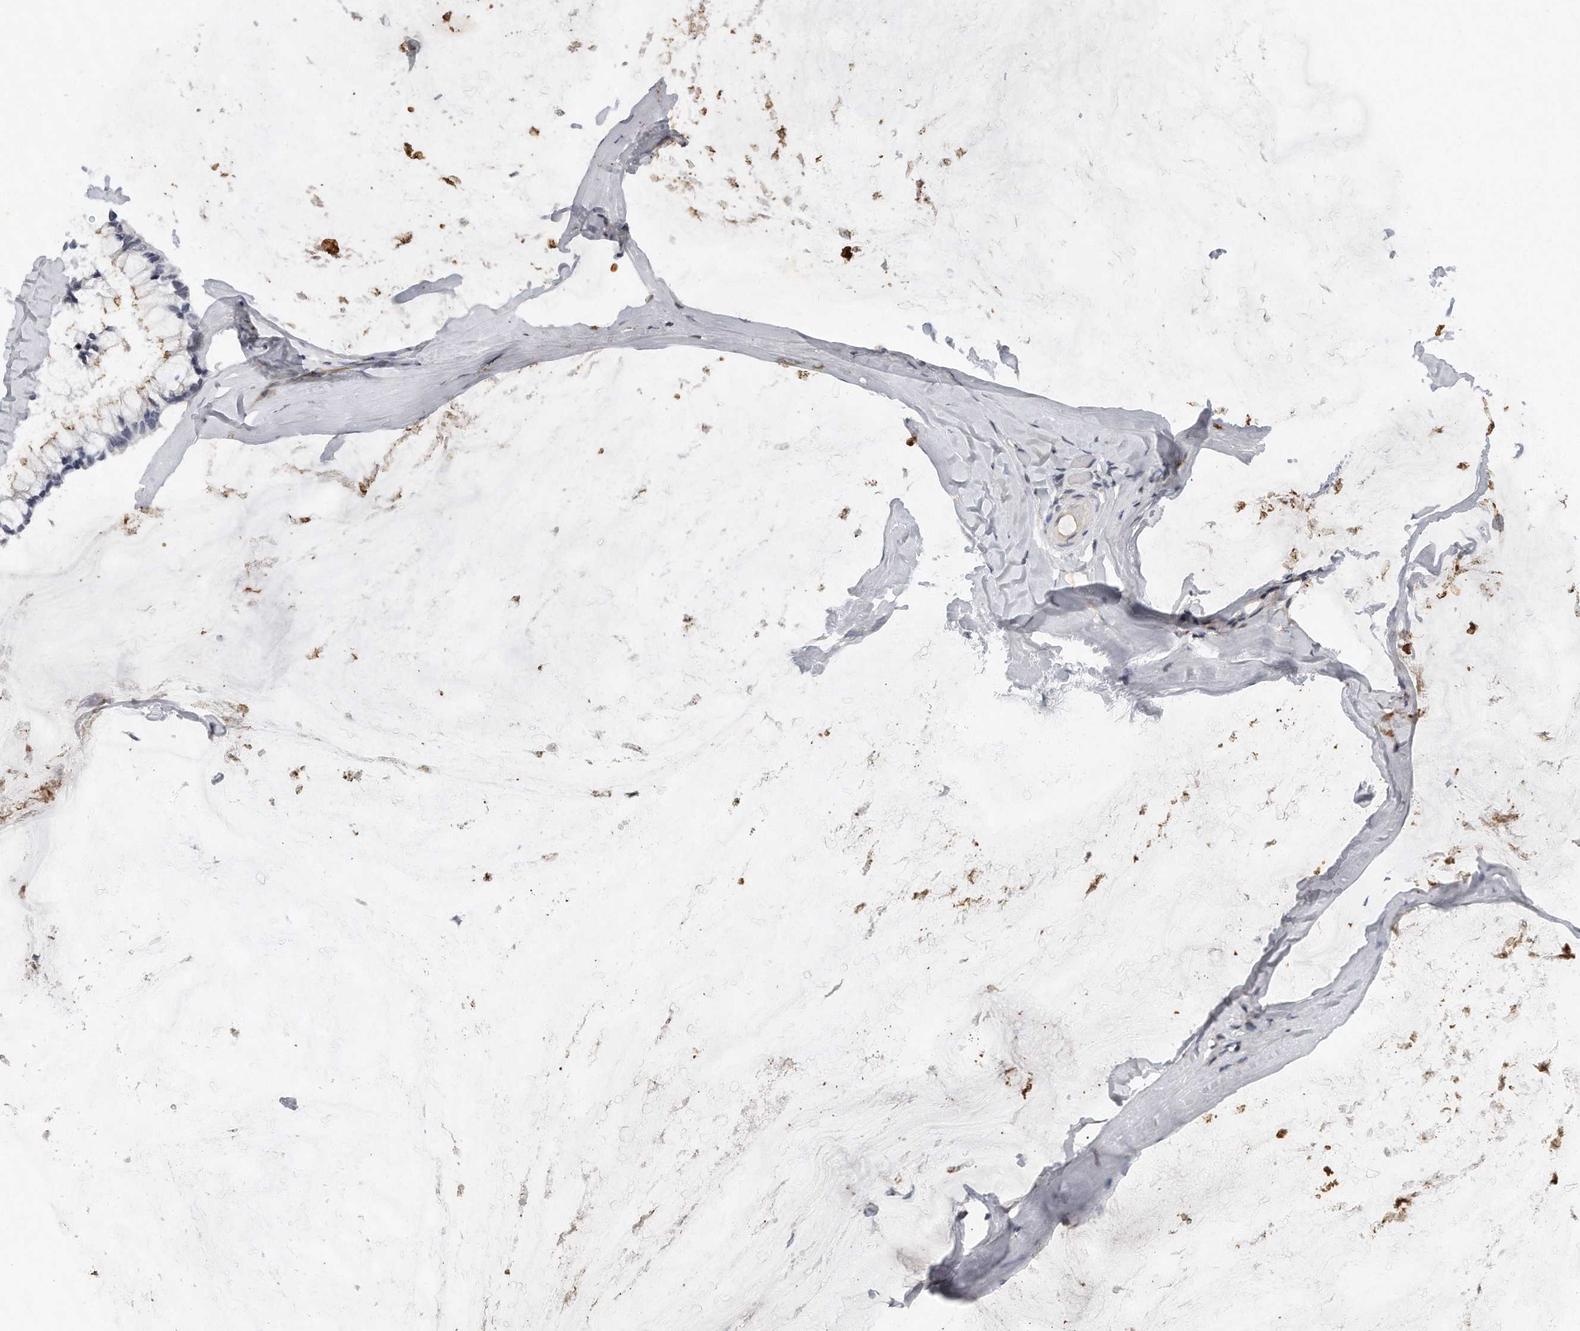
{"staining": {"intensity": "negative", "quantity": "none", "location": "none"}, "tissue": "ovarian cancer", "cell_type": "Tumor cells", "image_type": "cancer", "snomed": [{"axis": "morphology", "description": "Cystadenocarcinoma, mucinous, NOS"}, {"axis": "topography", "description": "Ovary"}], "caption": "DAB (3,3'-diaminobenzidine) immunohistochemical staining of human ovarian cancer demonstrates no significant positivity in tumor cells.", "gene": "CAMK1", "patient": {"sex": "female", "age": 39}}